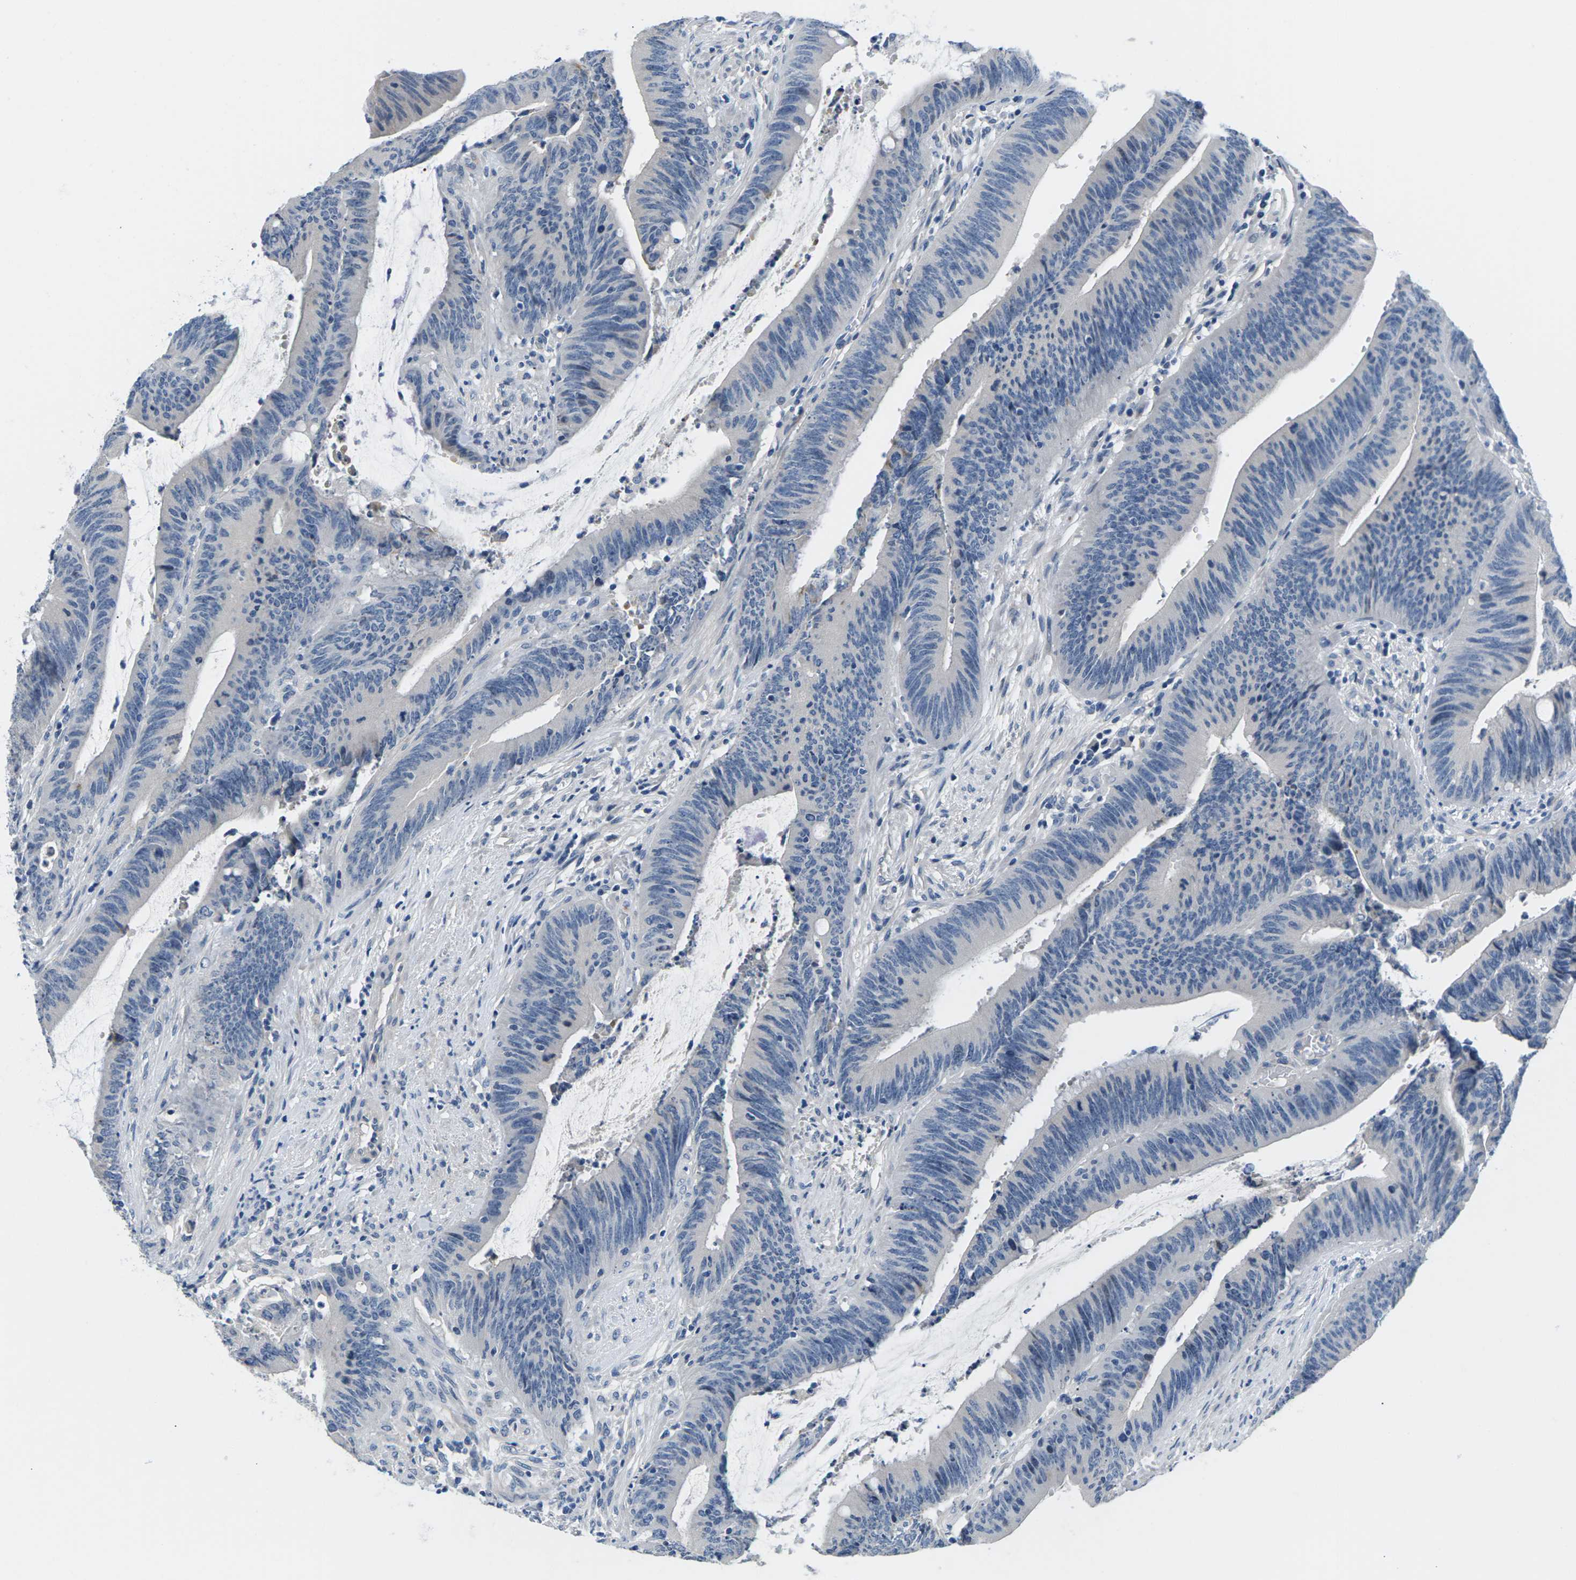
{"staining": {"intensity": "negative", "quantity": "none", "location": "none"}, "tissue": "colorectal cancer", "cell_type": "Tumor cells", "image_type": "cancer", "snomed": [{"axis": "morphology", "description": "Normal tissue, NOS"}, {"axis": "morphology", "description": "Adenocarcinoma, NOS"}, {"axis": "topography", "description": "Rectum"}], "caption": "This is an immunohistochemistry (IHC) micrograph of human colorectal cancer (adenocarcinoma). There is no positivity in tumor cells.", "gene": "TSPAN2", "patient": {"sex": "female", "age": 66}}